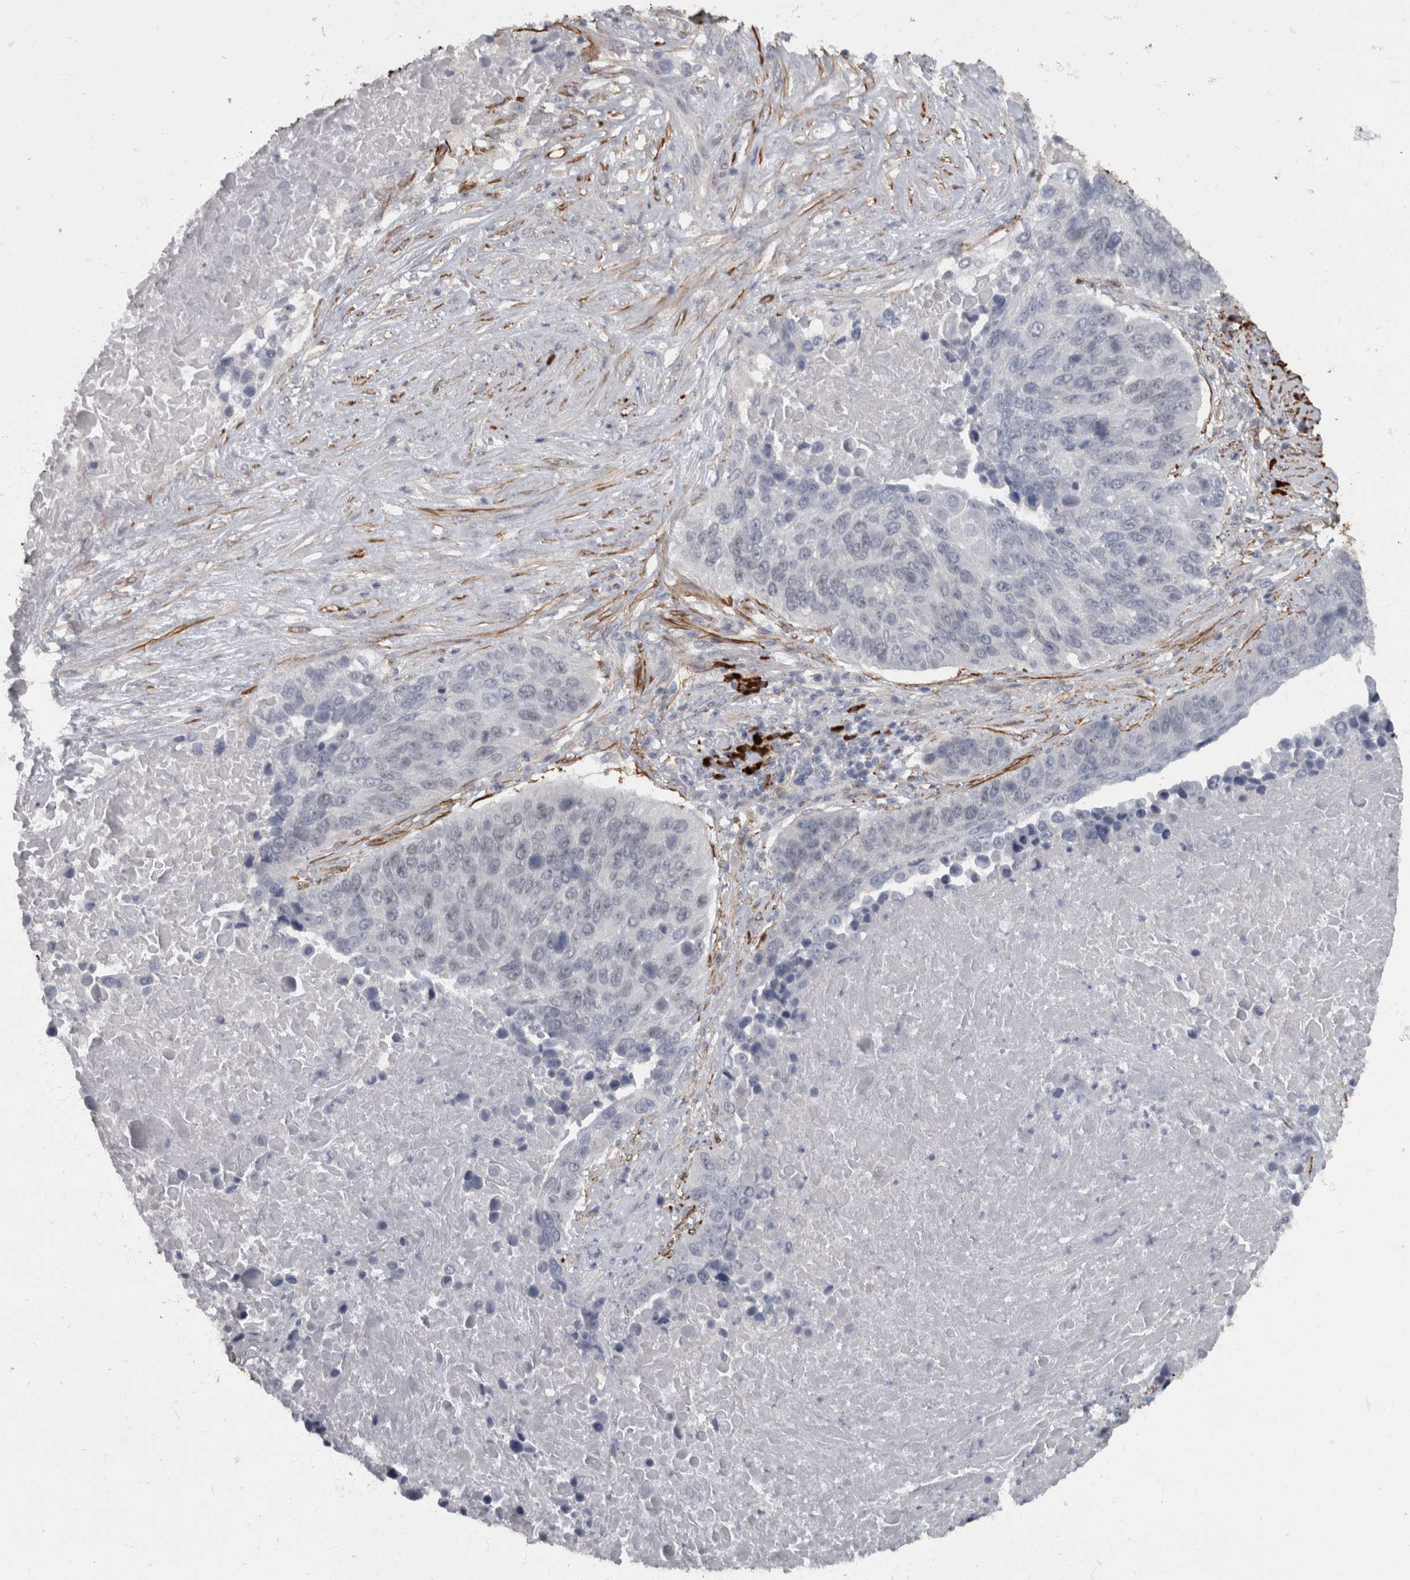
{"staining": {"intensity": "negative", "quantity": "none", "location": "none"}, "tissue": "lung cancer", "cell_type": "Tumor cells", "image_type": "cancer", "snomed": [{"axis": "morphology", "description": "Squamous cell carcinoma, NOS"}, {"axis": "topography", "description": "Lung"}], "caption": "A photomicrograph of human lung cancer is negative for staining in tumor cells. (DAB immunohistochemistry with hematoxylin counter stain).", "gene": "MASTL", "patient": {"sex": "male", "age": 66}}